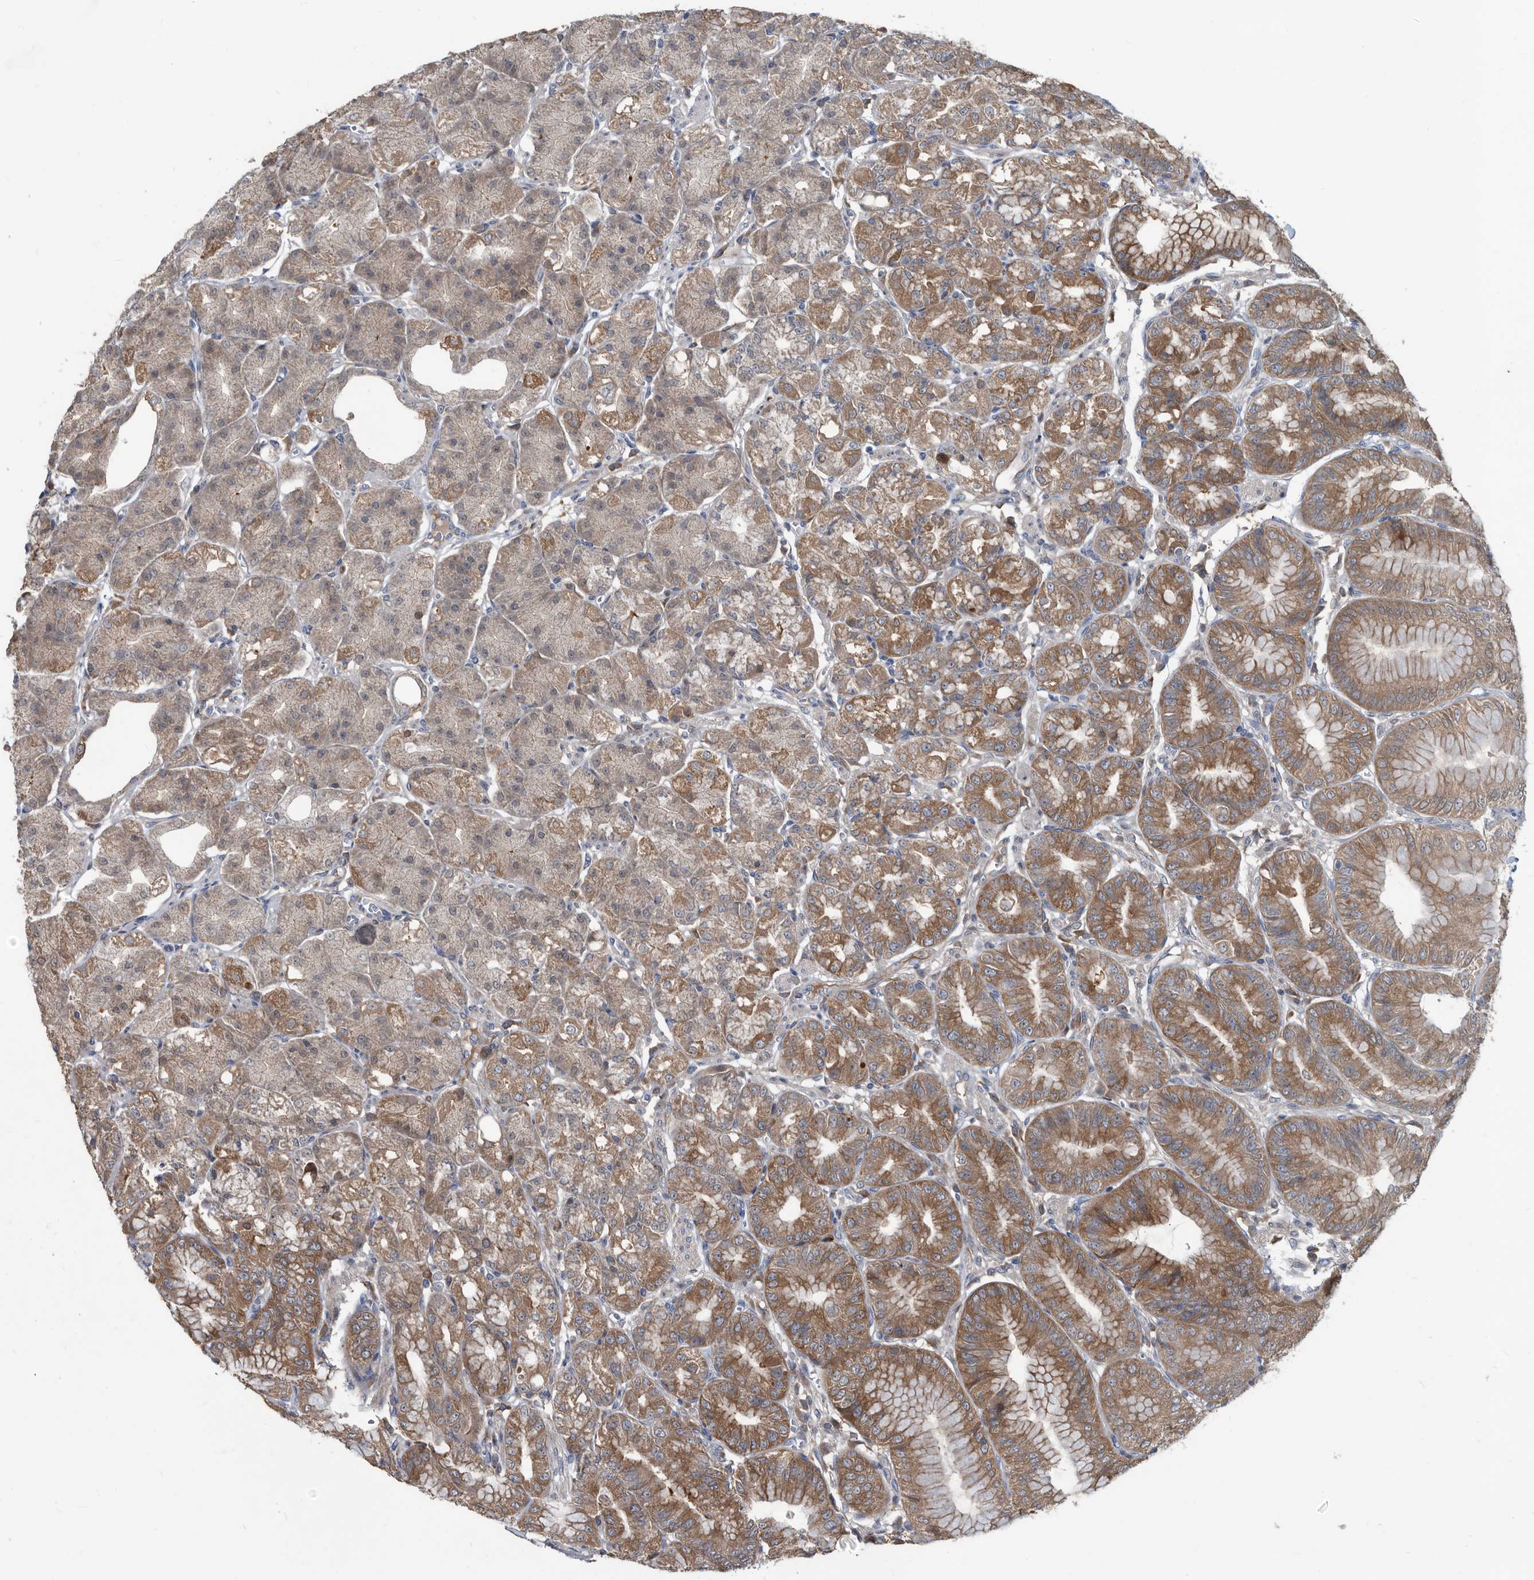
{"staining": {"intensity": "moderate", "quantity": ">75%", "location": "cytoplasmic/membranous"}, "tissue": "stomach", "cell_type": "Glandular cells", "image_type": "normal", "snomed": [{"axis": "morphology", "description": "Normal tissue, NOS"}, {"axis": "topography", "description": "Stomach, lower"}], "caption": "Unremarkable stomach demonstrates moderate cytoplasmic/membranous expression in about >75% of glandular cells.", "gene": "APEH", "patient": {"sex": "male", "age": 71}}